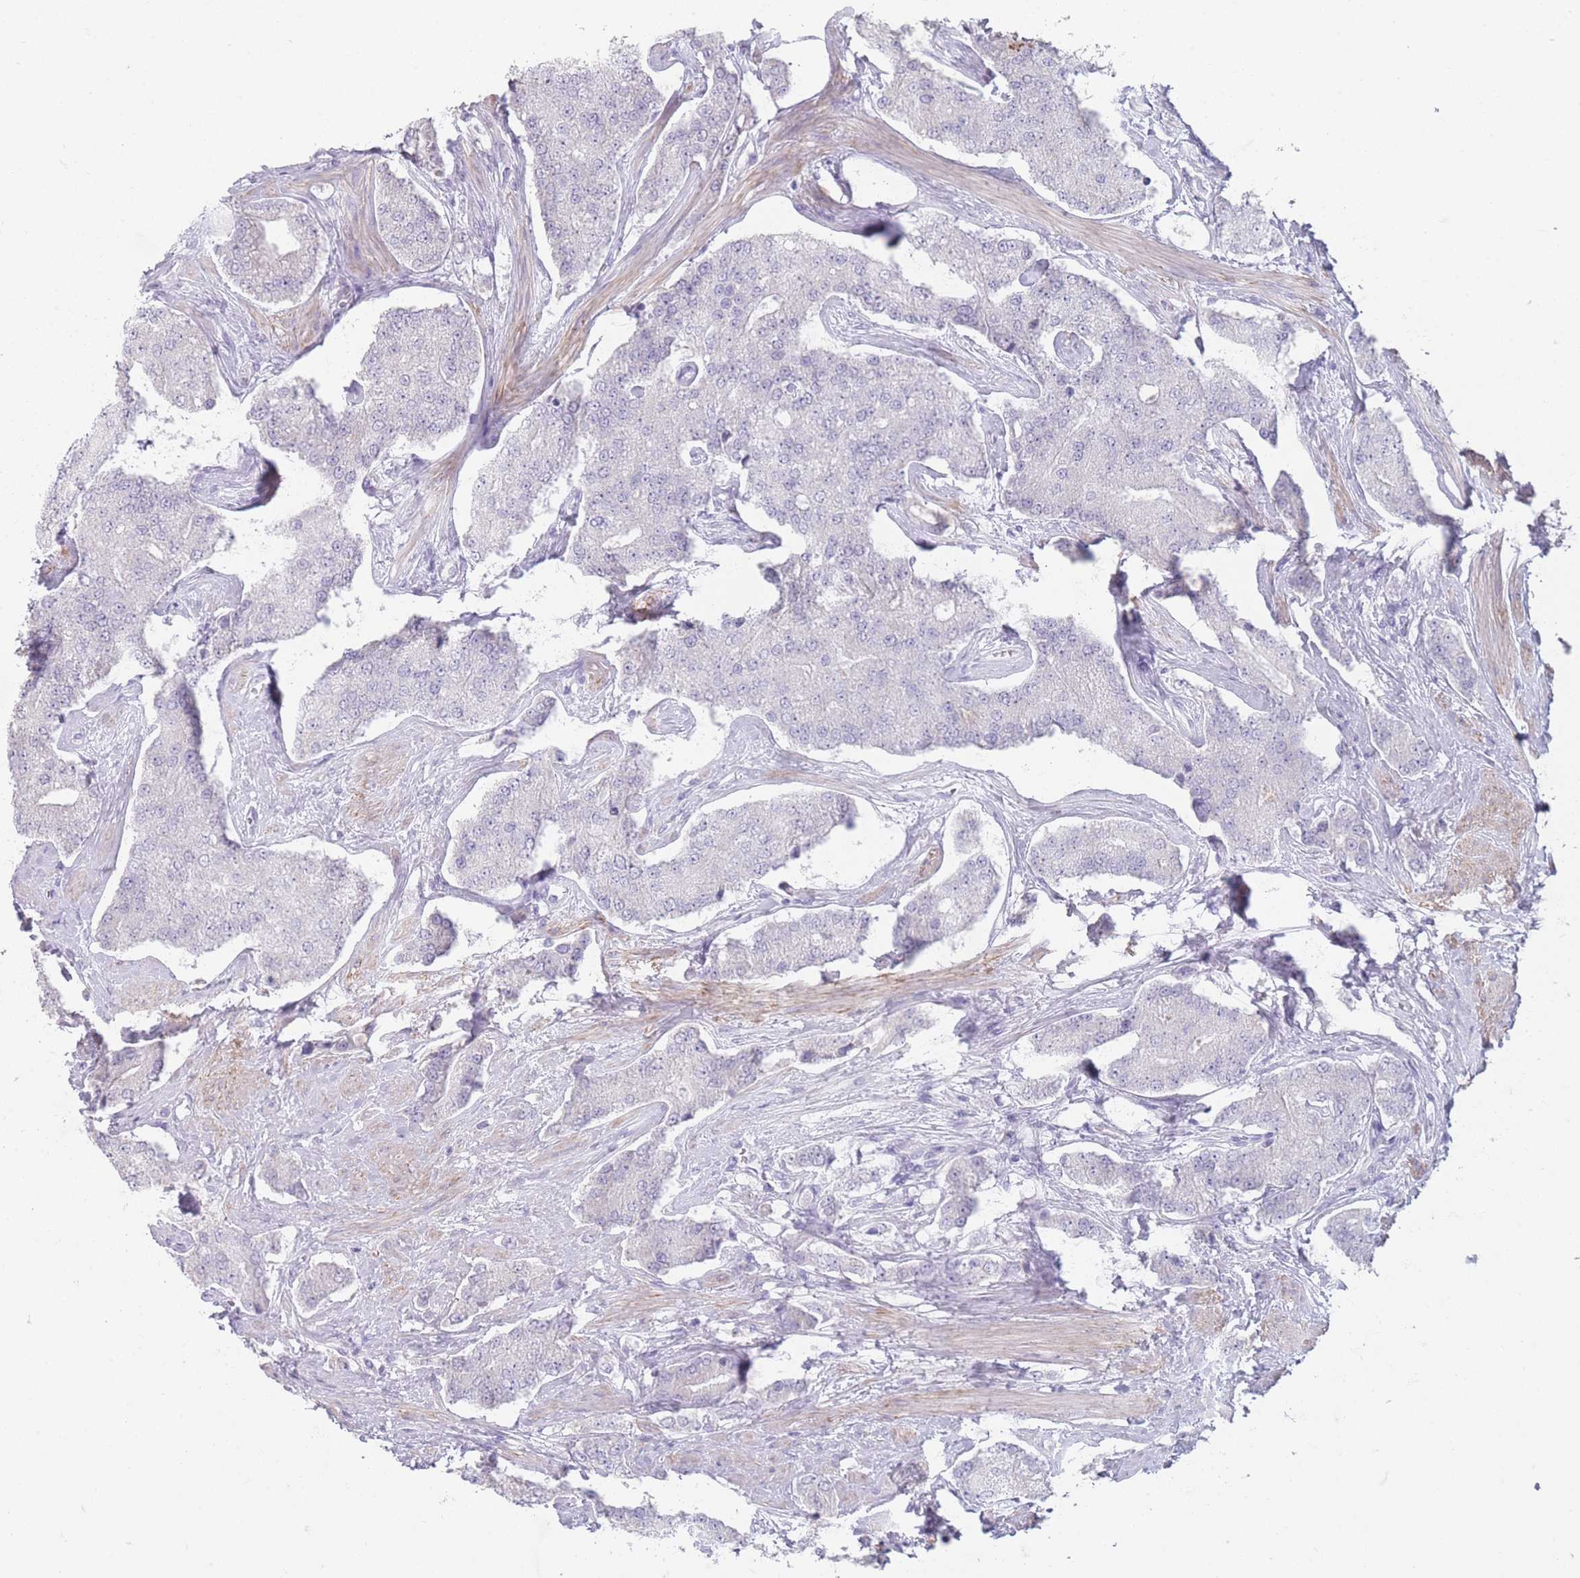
{"staining": {"intensity": "negative", "quantity": "none", "location": "none"}, "tissue": "prostate cancer", "cell_type": "Tumor cells", "image_type": "cancer", "snomed": [{"axis": "morphology", "description": "Adenocarcinoma, High grade"}, {"axis": "topography", "description": "Prostate"}], "caption": "This image is of prostate cancer stained with IHC to label a protein in brown with the nuclei are counter-stained blue. There is no staining in tumor cells.", "gene": "RHBG", "patient": {"sex": "male", "age": 71}}